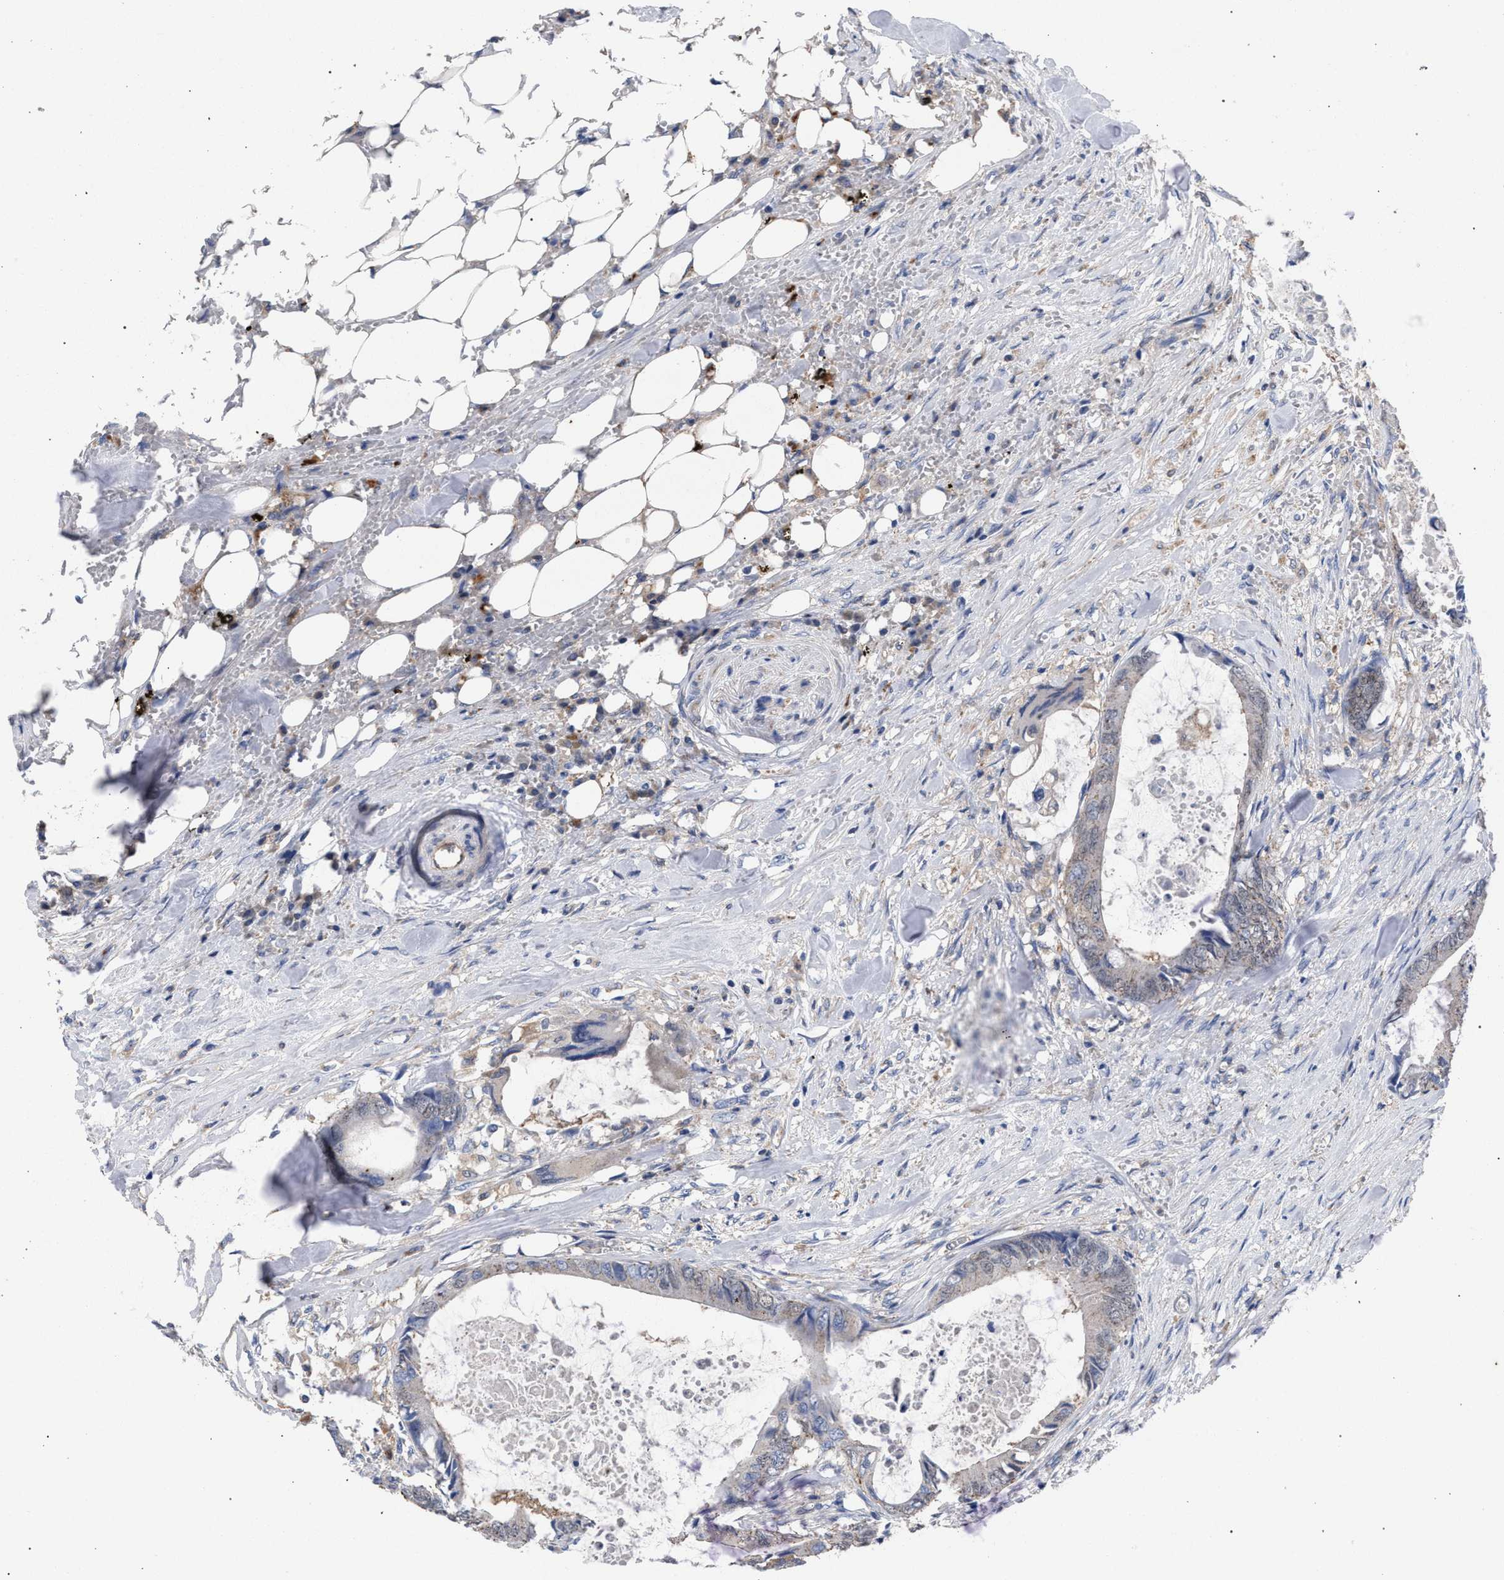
{"staining": {"intensity": "weak", "quantity": "<25%", "location": "cytoplasmic/membranous"}, "tissue": "colorectal cancer", "cell_type": "Tumor cells", "image_type": "cancer", "snomed": [{"axis": "morphology", "description": "Normal tissue, NOS"}, {"axis": "morphology", "description": "Adenocarcinoma, NOS"}, {"axis": "topography", "description": "Rectum"}, {"axis": "topography", "description": "Peripheral nerve tissue"}], "caption": "Immunohistochemistry (IHC) micrograph of neoplastic tissue: human colorectal cancer stained with DAB (3,3'-diaminobenzidine) reveals no significant protein positivity in tumor cells. Brightfield microscopy of immunohistochemistry (IHC) stained with DAB (brown) and hematoxylin (blue), captured at high magnification.", "gene": "GMPR", "patient": {"sex": "female", "age": 77}}